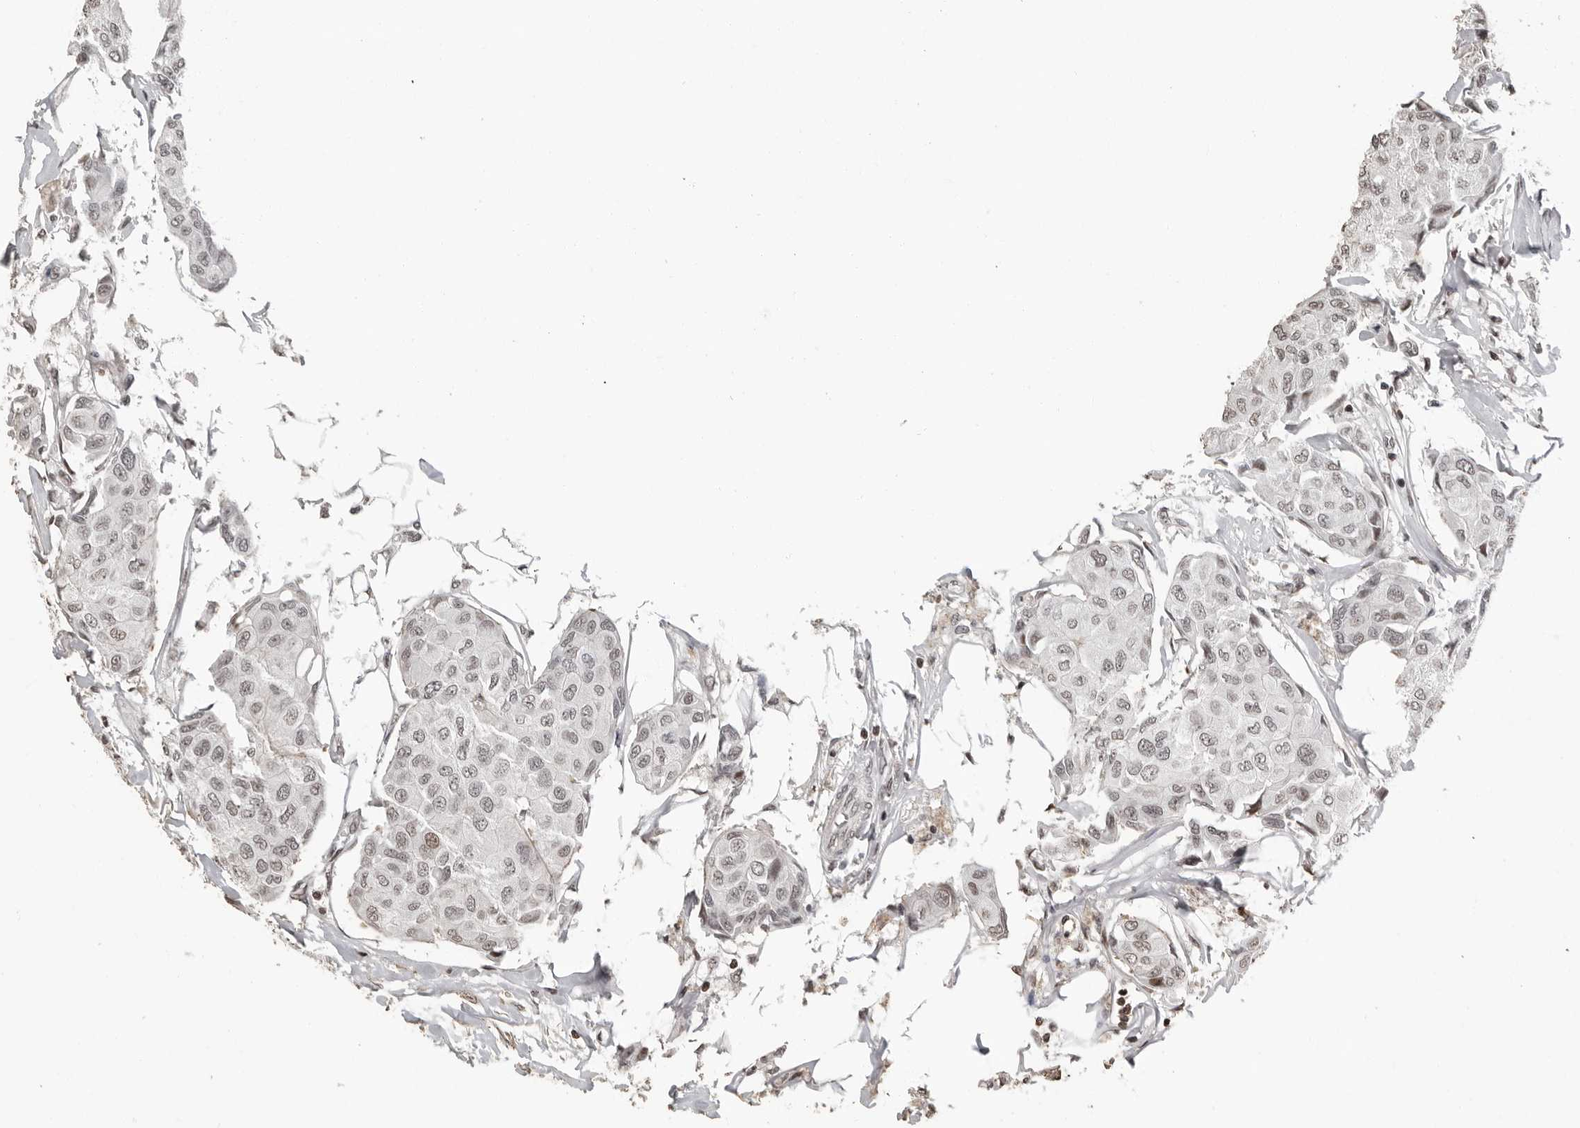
{"staining": {"intensity": "weak", "quantity": "25%-75%", "location": "nuclear"}, "tissue": "breast cancer", "cell_type": "Tumor cells", "image_type": "cancer", "snomed": [{"axis": "morphology", "description": "Duct carcinoma"}, {"axis": "topography", "description": "Breast"}], "caption": "A brown stain shows weak nuclear expression of a protein in human breast infiltrating ductal carcinoma tumor cells. (DAB (3,3'-diaminobenzidine) IHC with brightfield microscopy, high magnification).", "gene": "ORC1", "patient": {"sex": "female", "age": 80}}